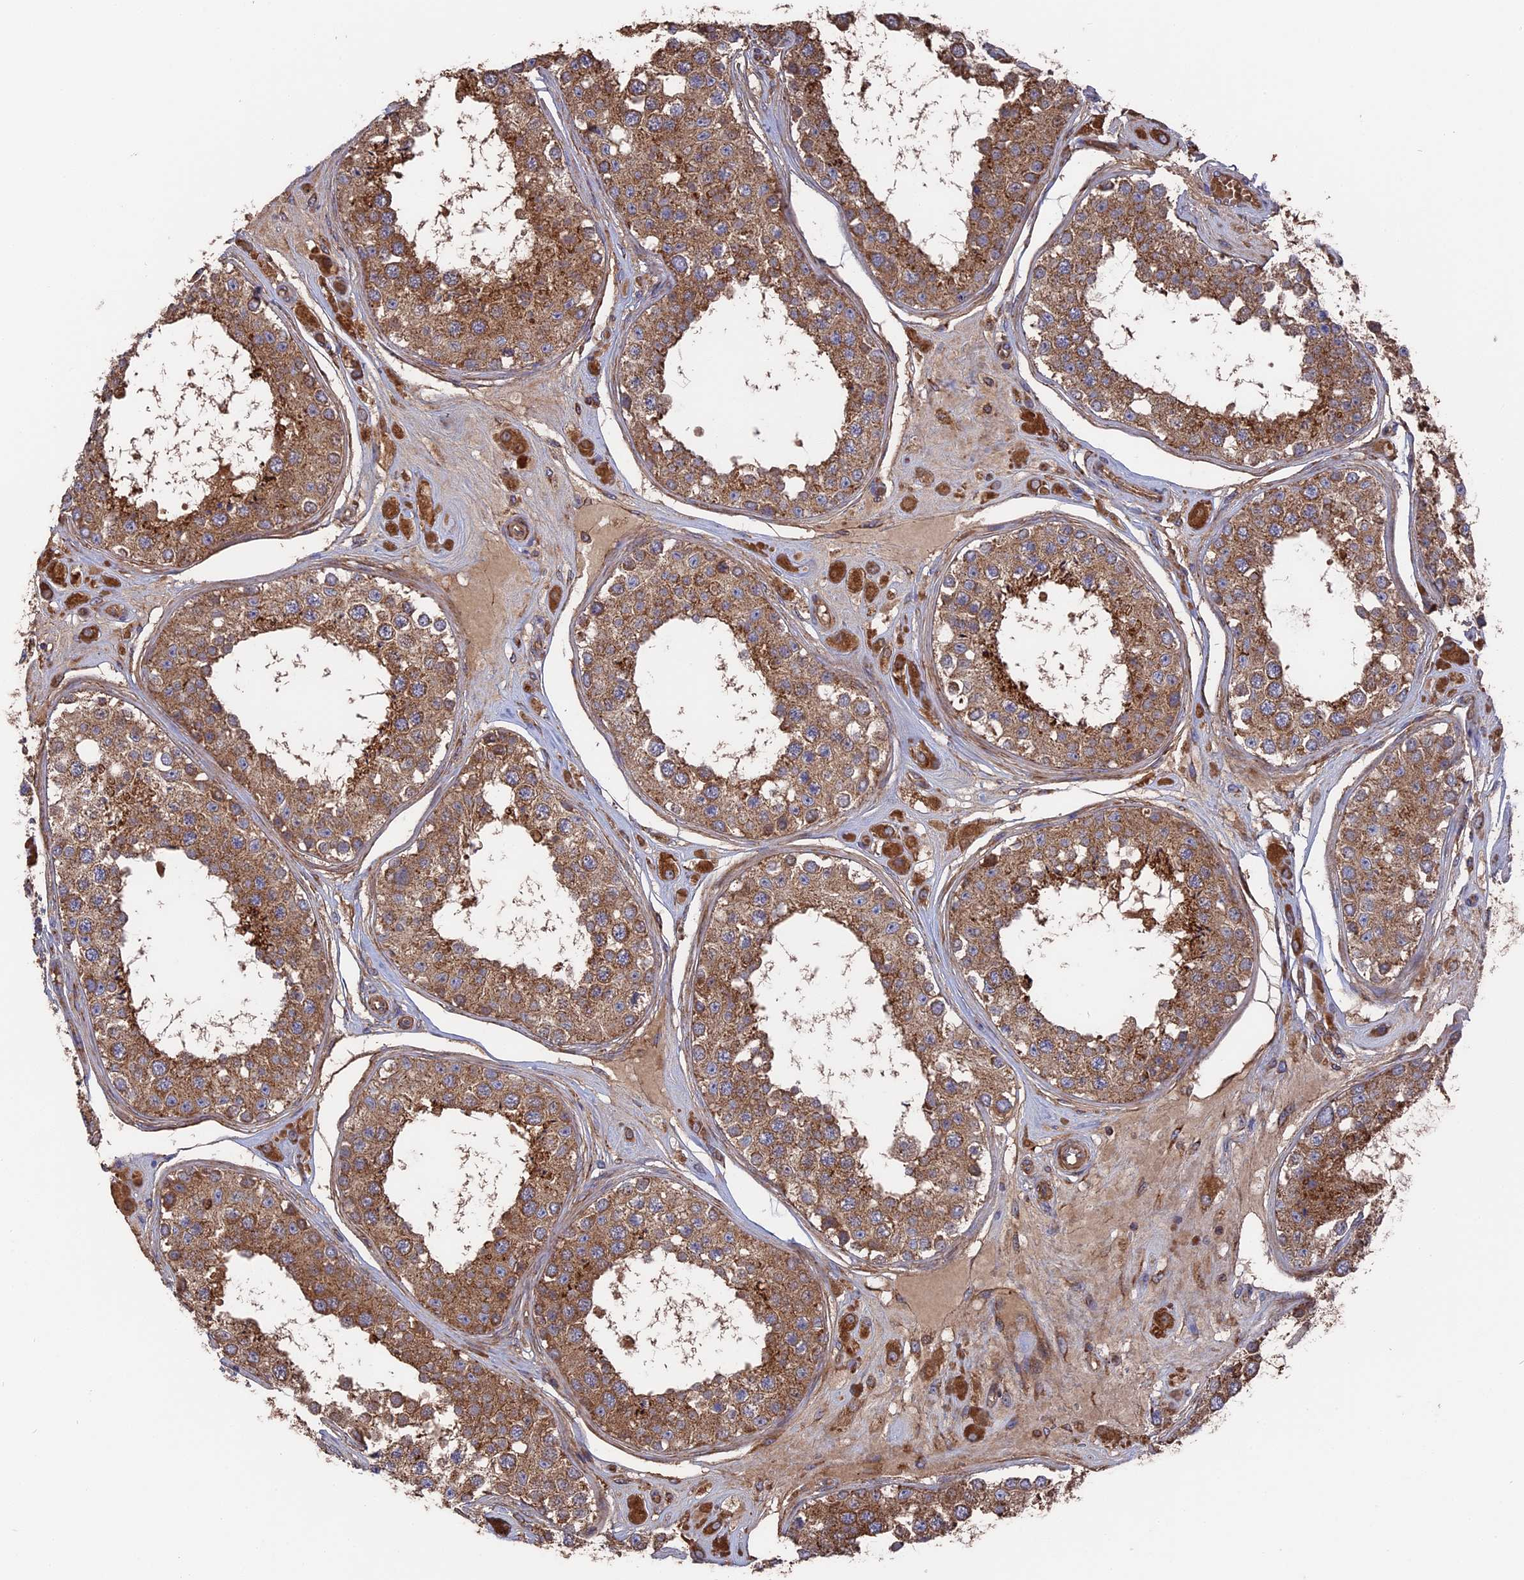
{"staining": {"intensity": "strong", "quantity": ">75%", "location": "cytoplasmic/membranous"}, "tissue": "testis", "cell_type": "Cells in seminiferous ducts", "image_type": "normal", "snomed": [{"axis": "morphology", "description": "Normal tissue, NOS"}, {"axis": "topography", "description": "Testis"}], "caption": "Immunohistochemical staining of normal human testis exhibits high levels of strong cytoplasmic/membranous positivity in about >75% of cells in seminiferous ducts. The protein of interest is stained brown, and the nuclei are stained in blue (DAB IHC with brightfield microscopy, high magnification).", "gene": "TELO2", "patient": {"sex": "male", "age": 25}}